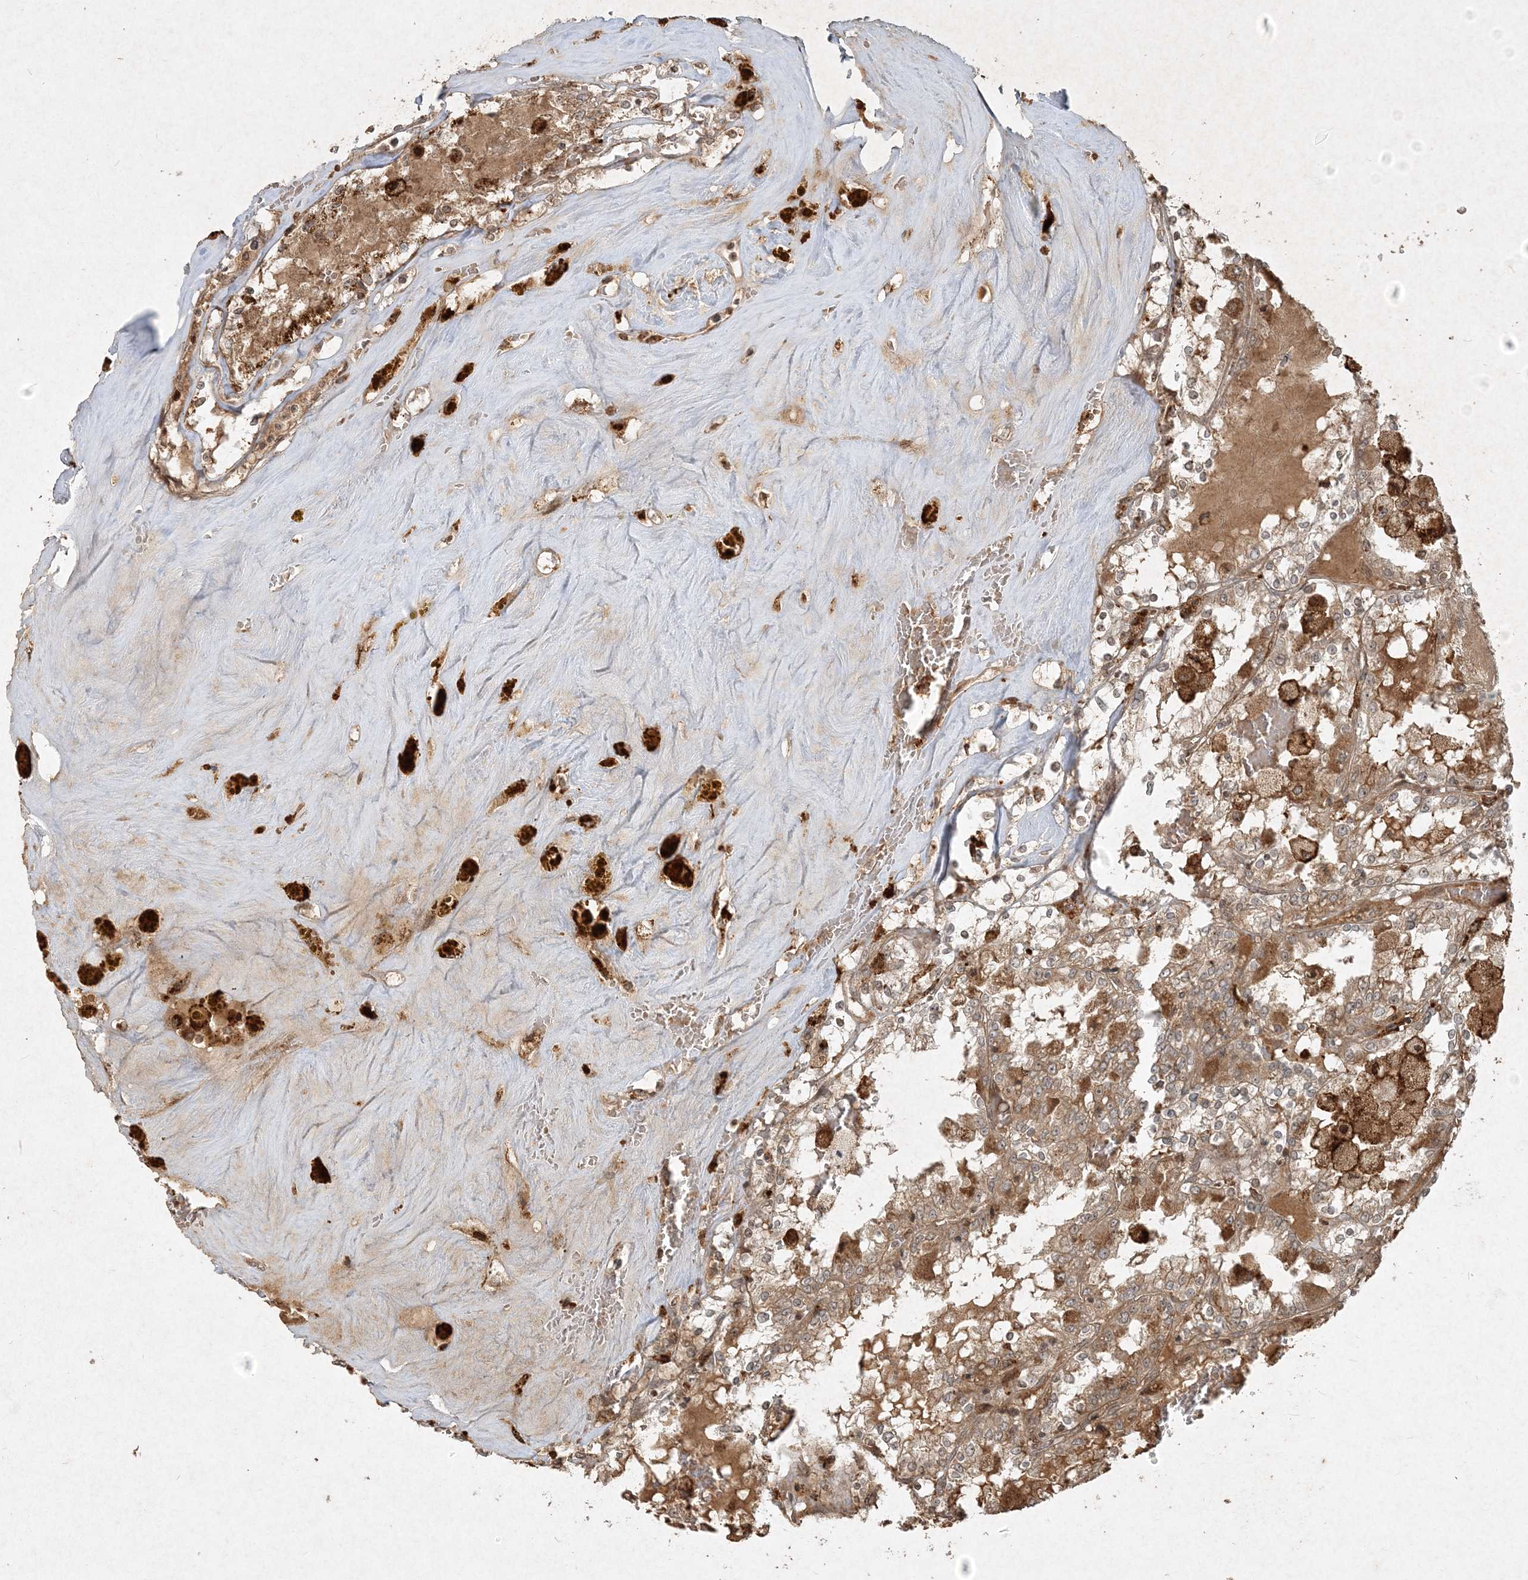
{"staining": {"intensity": "moderate", "quantity": "25%-75%", "location": "cytoplasmic/membranous"}, "tissue": "renal cancer", "cell_type": "Tumor cells", "image_type": "cancer", "snomed": [{"axis": "morphology", "description": "Adenocarcinoma, NOS"}, {"axis": "topography", "description": "Kidney"}], "caption": "This is an image of immunohistochemistry (IHC) staining of renal adenocarcinoma, which shows moderate positivity in the cytoplasmic/membranous of tumor cells.", "gene": "NARS1", "patient": {"sex": "female", "age": 56}}